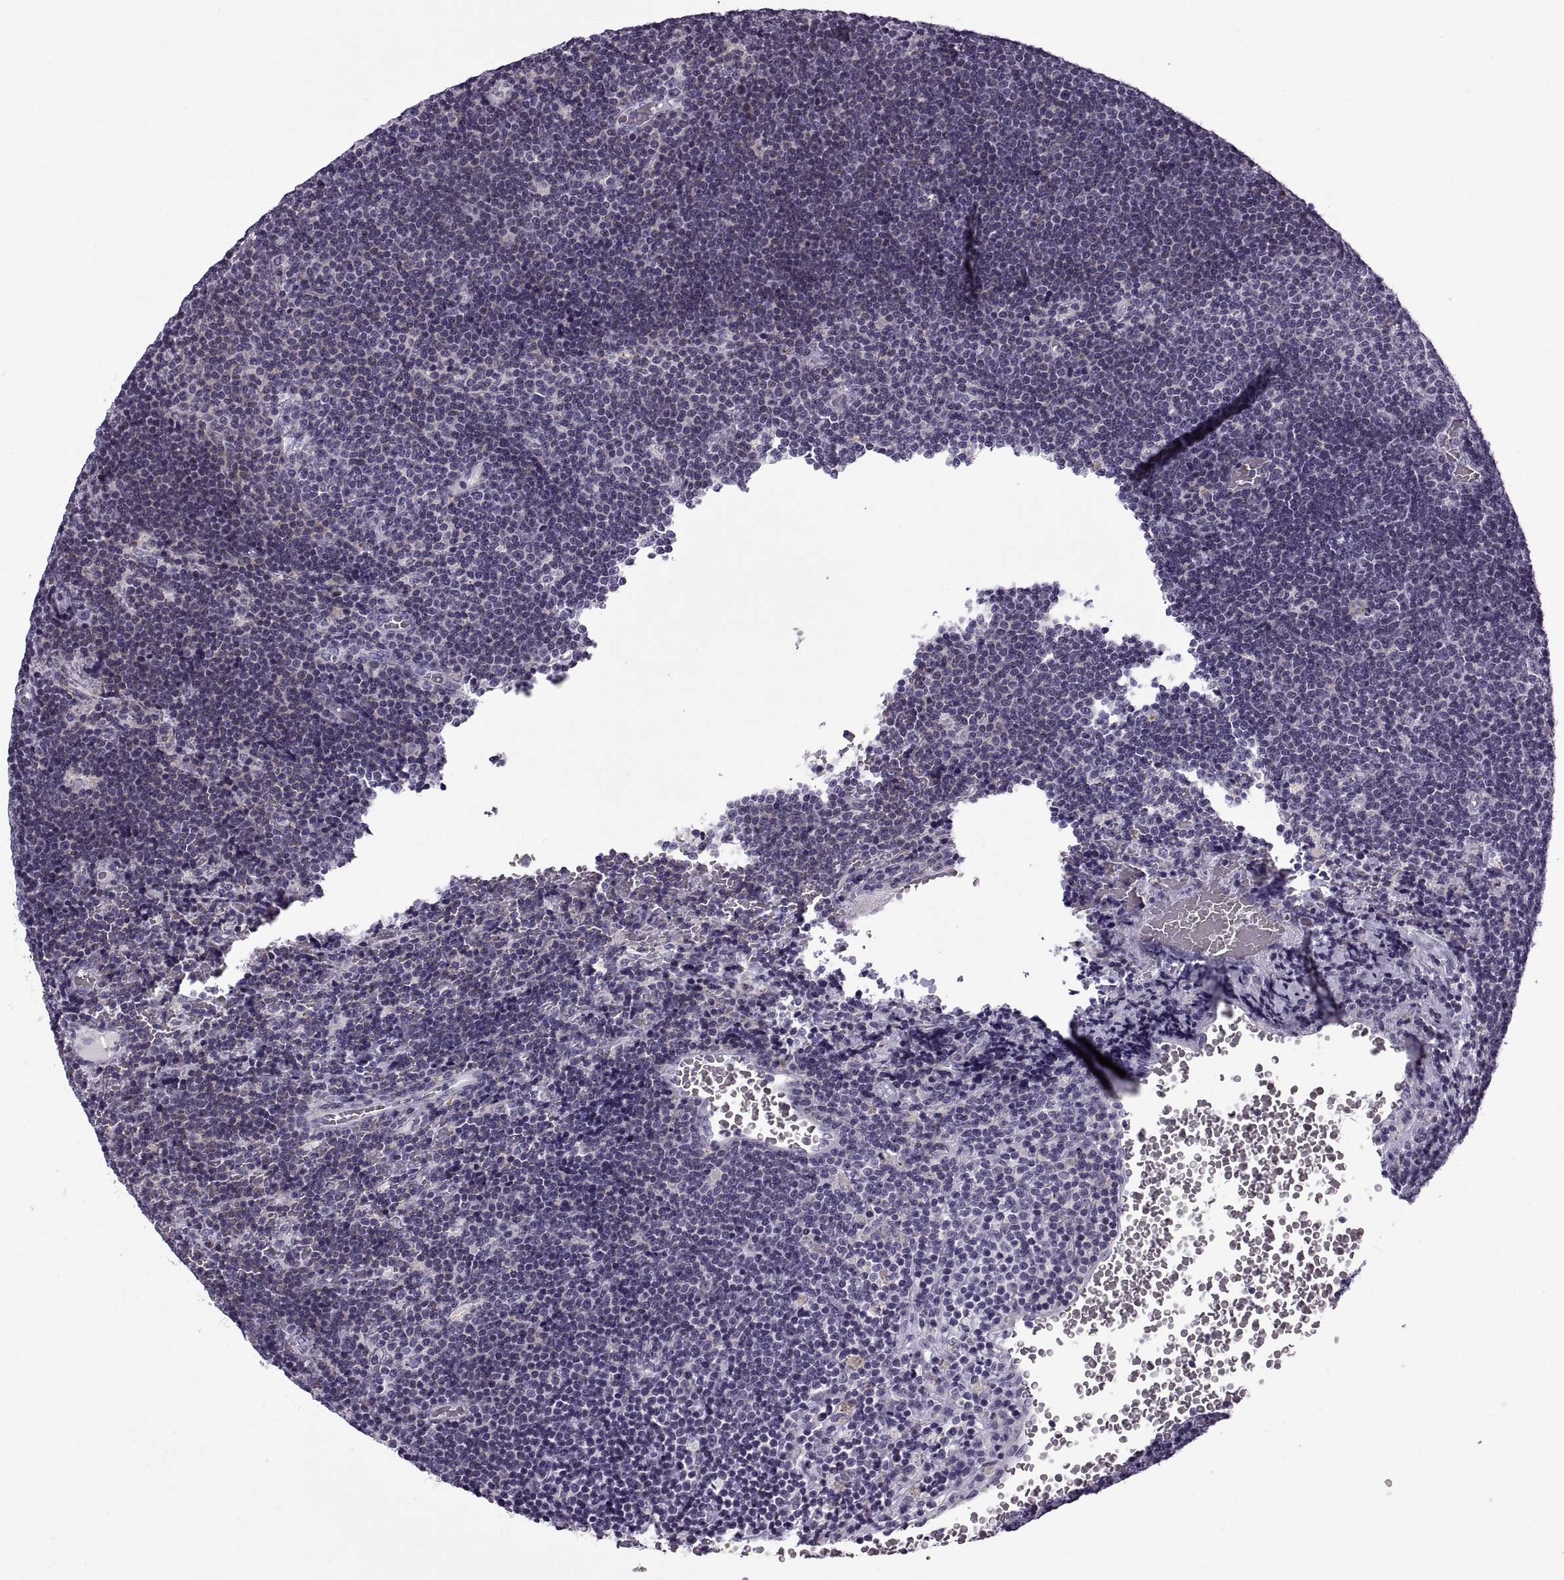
{"staining": {"intensity": "negative", "quantity": "none", "location": "none"}, "tissue": "lymphoma", "cell_type": "Tumor cells", "image_type": "cancer", "snomed": [{"axis": "morphology", "description": "Malignant lymphoma, non-Hodgkin's type, Low grade"}, {"axis": "topography", "description": "Brain"}], "caption": "Tumor cells are negative for brown protein staining in lymphoma.", "gene": "CALCR", "patient": {"sex": "female", "age": 66}}